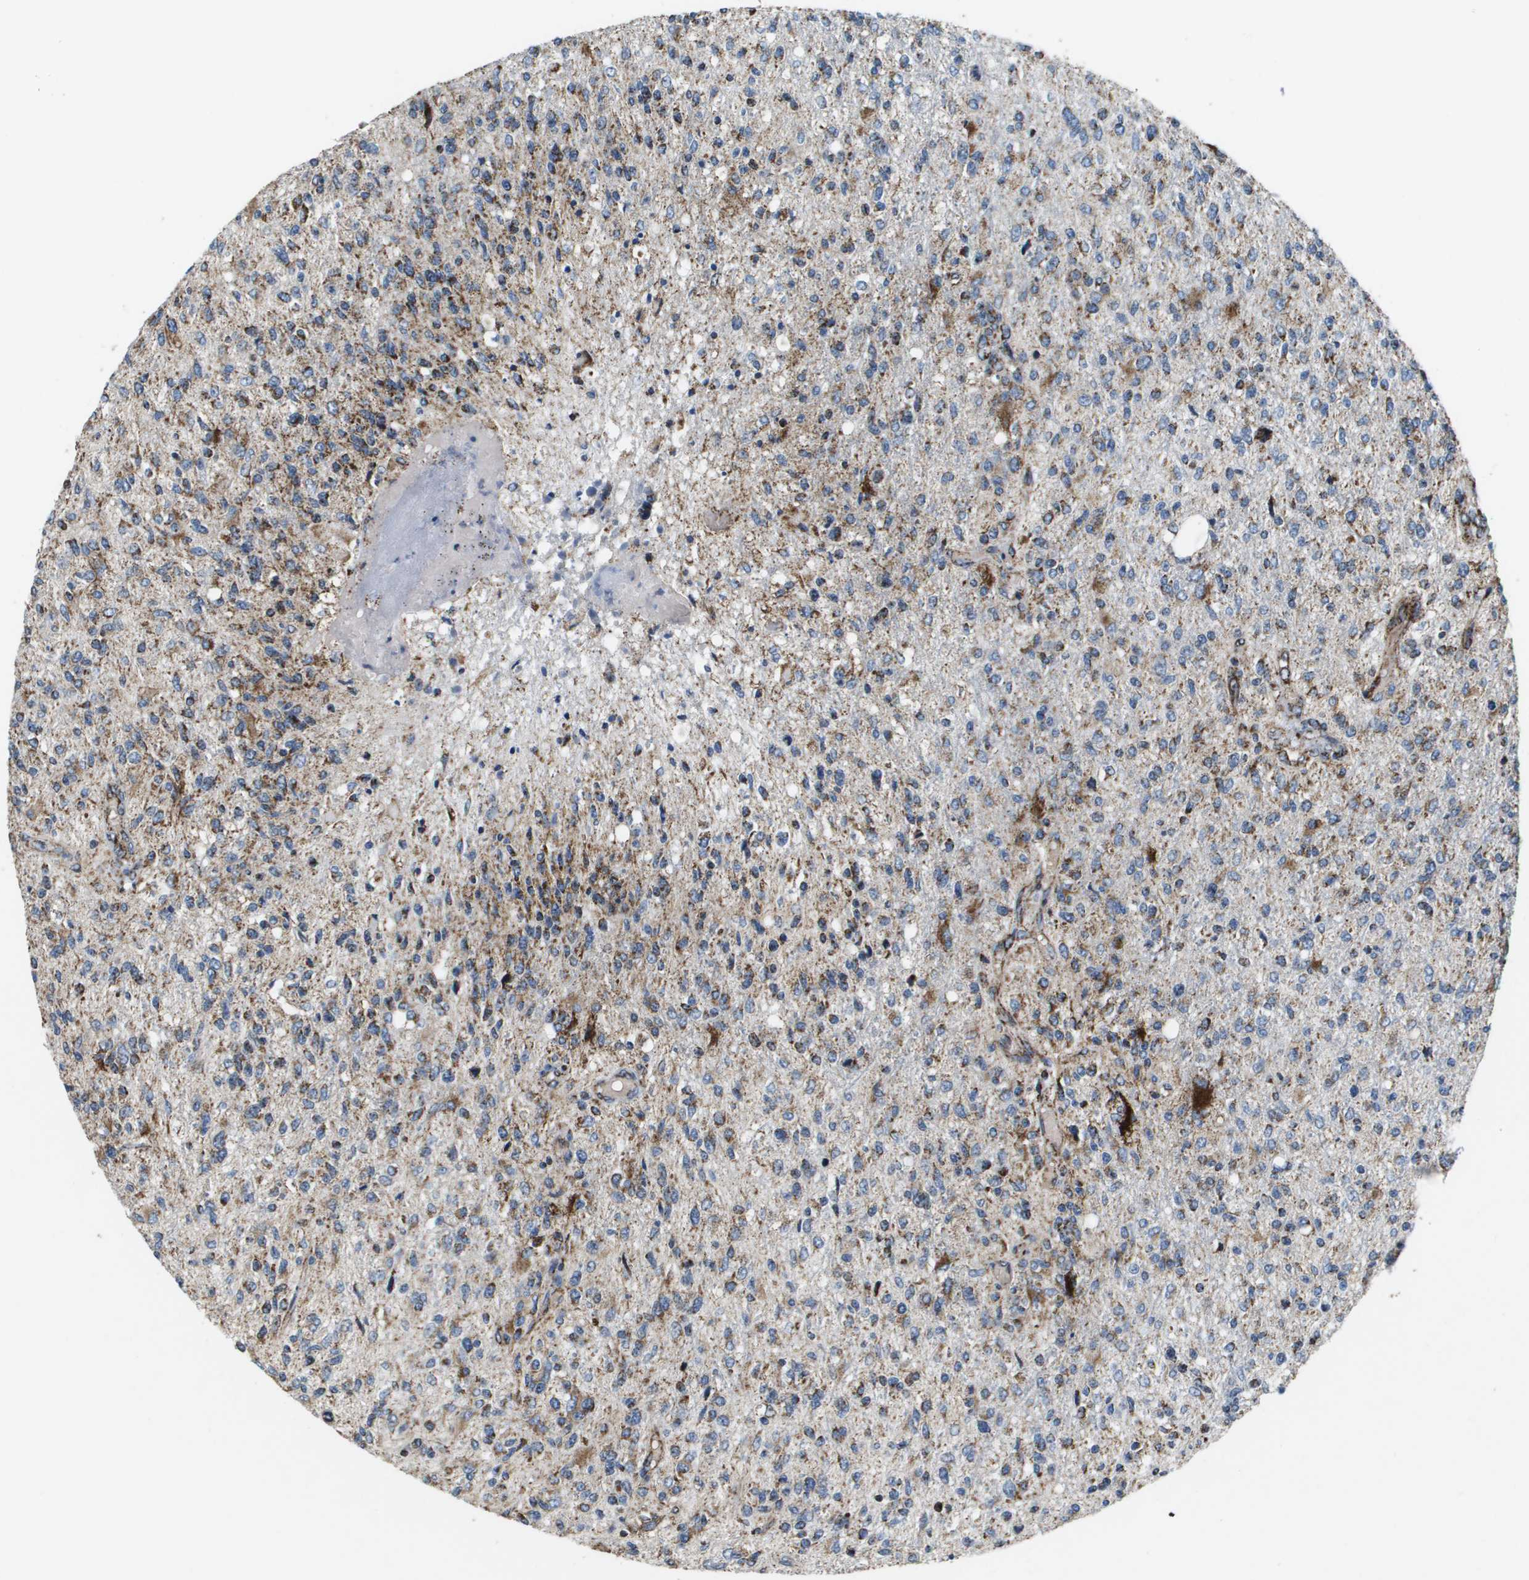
{"staining": {"intensity": "weak", "quantity": "<25%", "location": "cytoplasmic/membranous"}, "tissue": "glioma", "cell_type": "Tumor cells", "image_type": "cancer", "snomed": [{"axis": "morphology", "description": "Glioma, malignant, High grade"}, {"axis": "topography", "description": "Cerebral cortex"}], "caption": "Human malignant glioma (high-grade) stained for a protein using immunohistochemistry (IHC) demonstrates no positivity in tumor cells.", "gene": "ATP5F1B", "patient": {"sex": "male", "age": 76}}